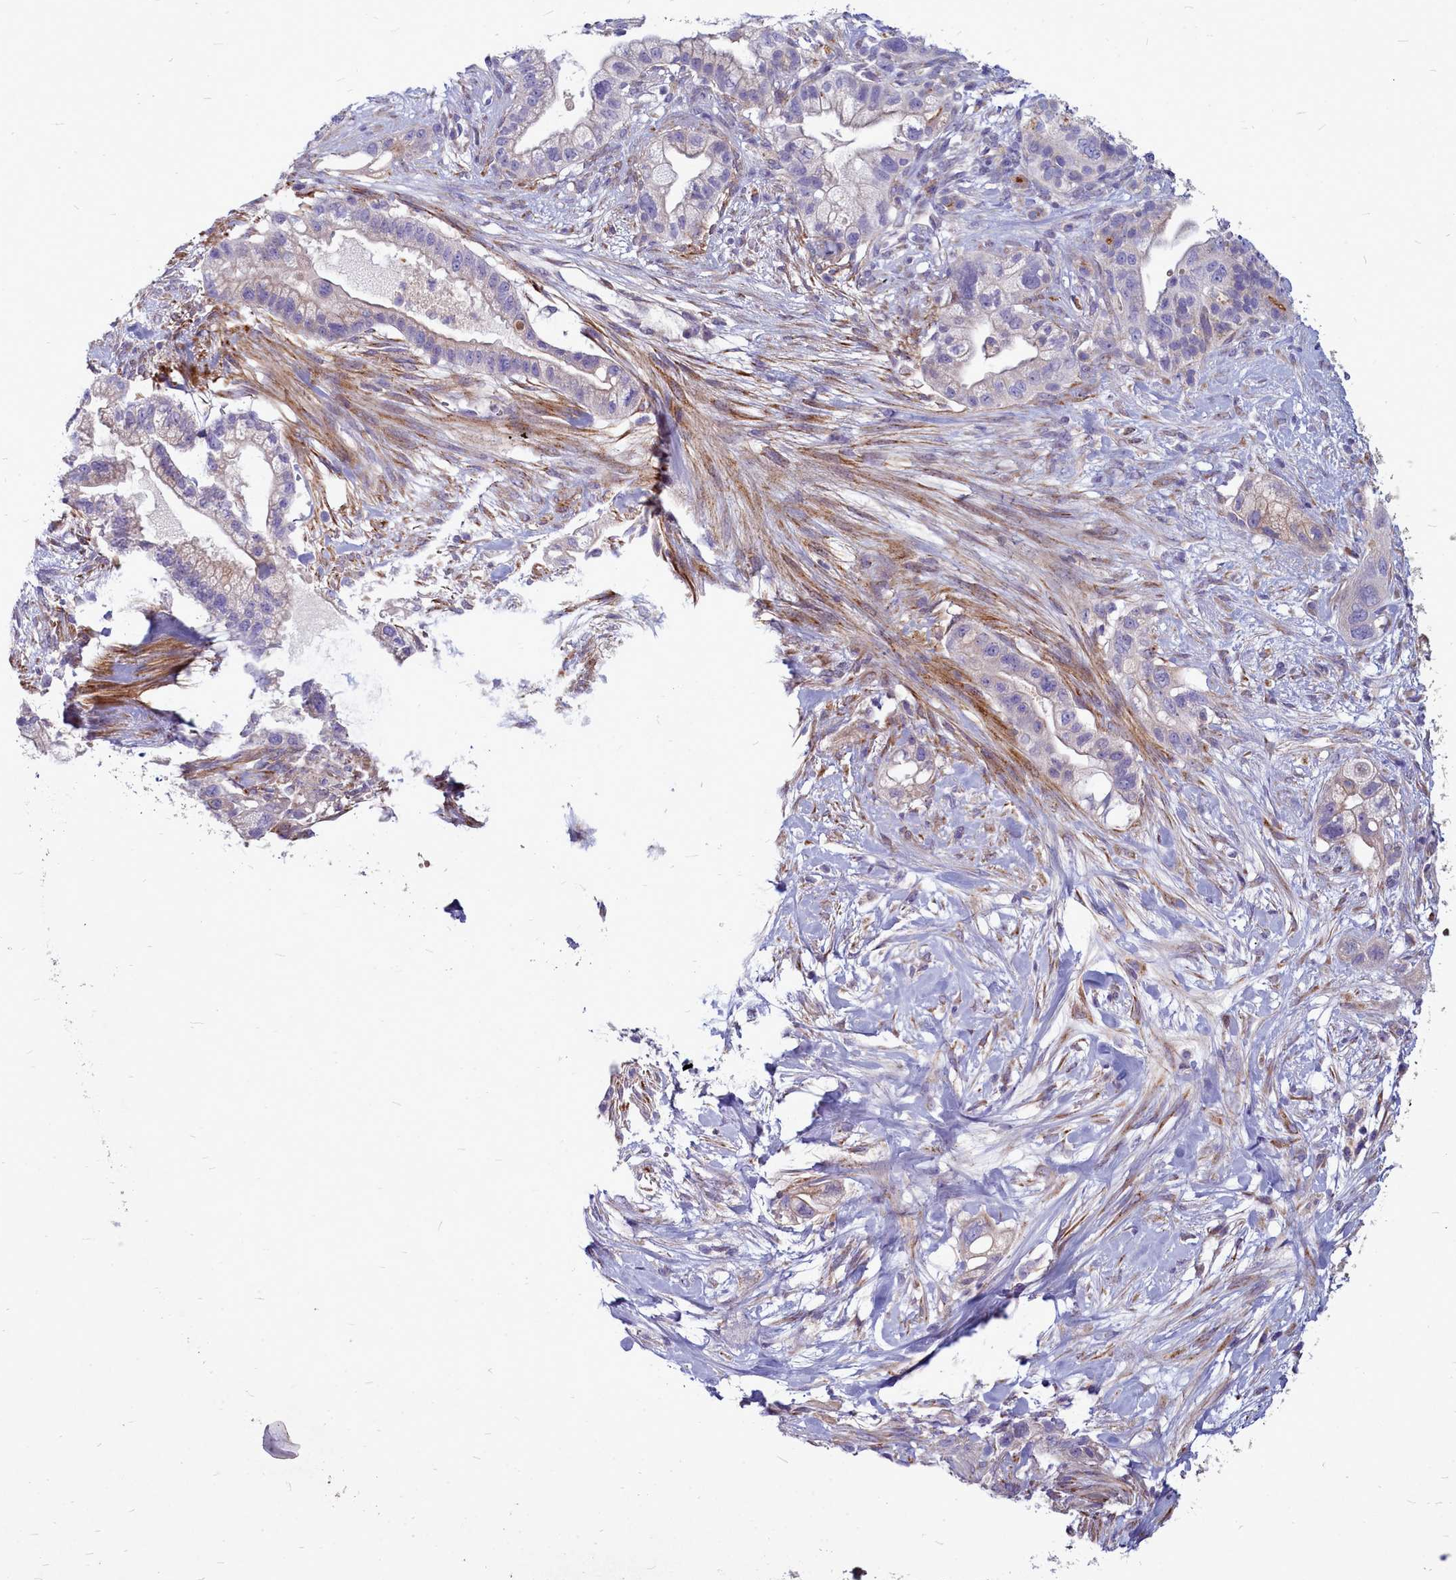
{"staining": {"intensity": "weak", "quantity": "<25%", "location": "cytoplasmic/membranous"}, "tissue": "pancreatic cancer", "cell_type": "Tumor cells", "image_type": "cancer", "snomed": [{"axis": "morphology", "description": "Adenocarcinoma, NOS"}, {"axis": "topography", "description": "Pancreas"}], "caption": "High power microscopy image of an immunohistochemistry (IHC) histopathology image of adenocarcinoma (pancreatic), revealing no significant staining in tumor cells. (Stains: DAB IHC with hematoxylin counter stain, Microscopy: brightfield microscopy at high magnification).", "gene": "SMPD4", "patient": {"sex": "male", "age": 44}}